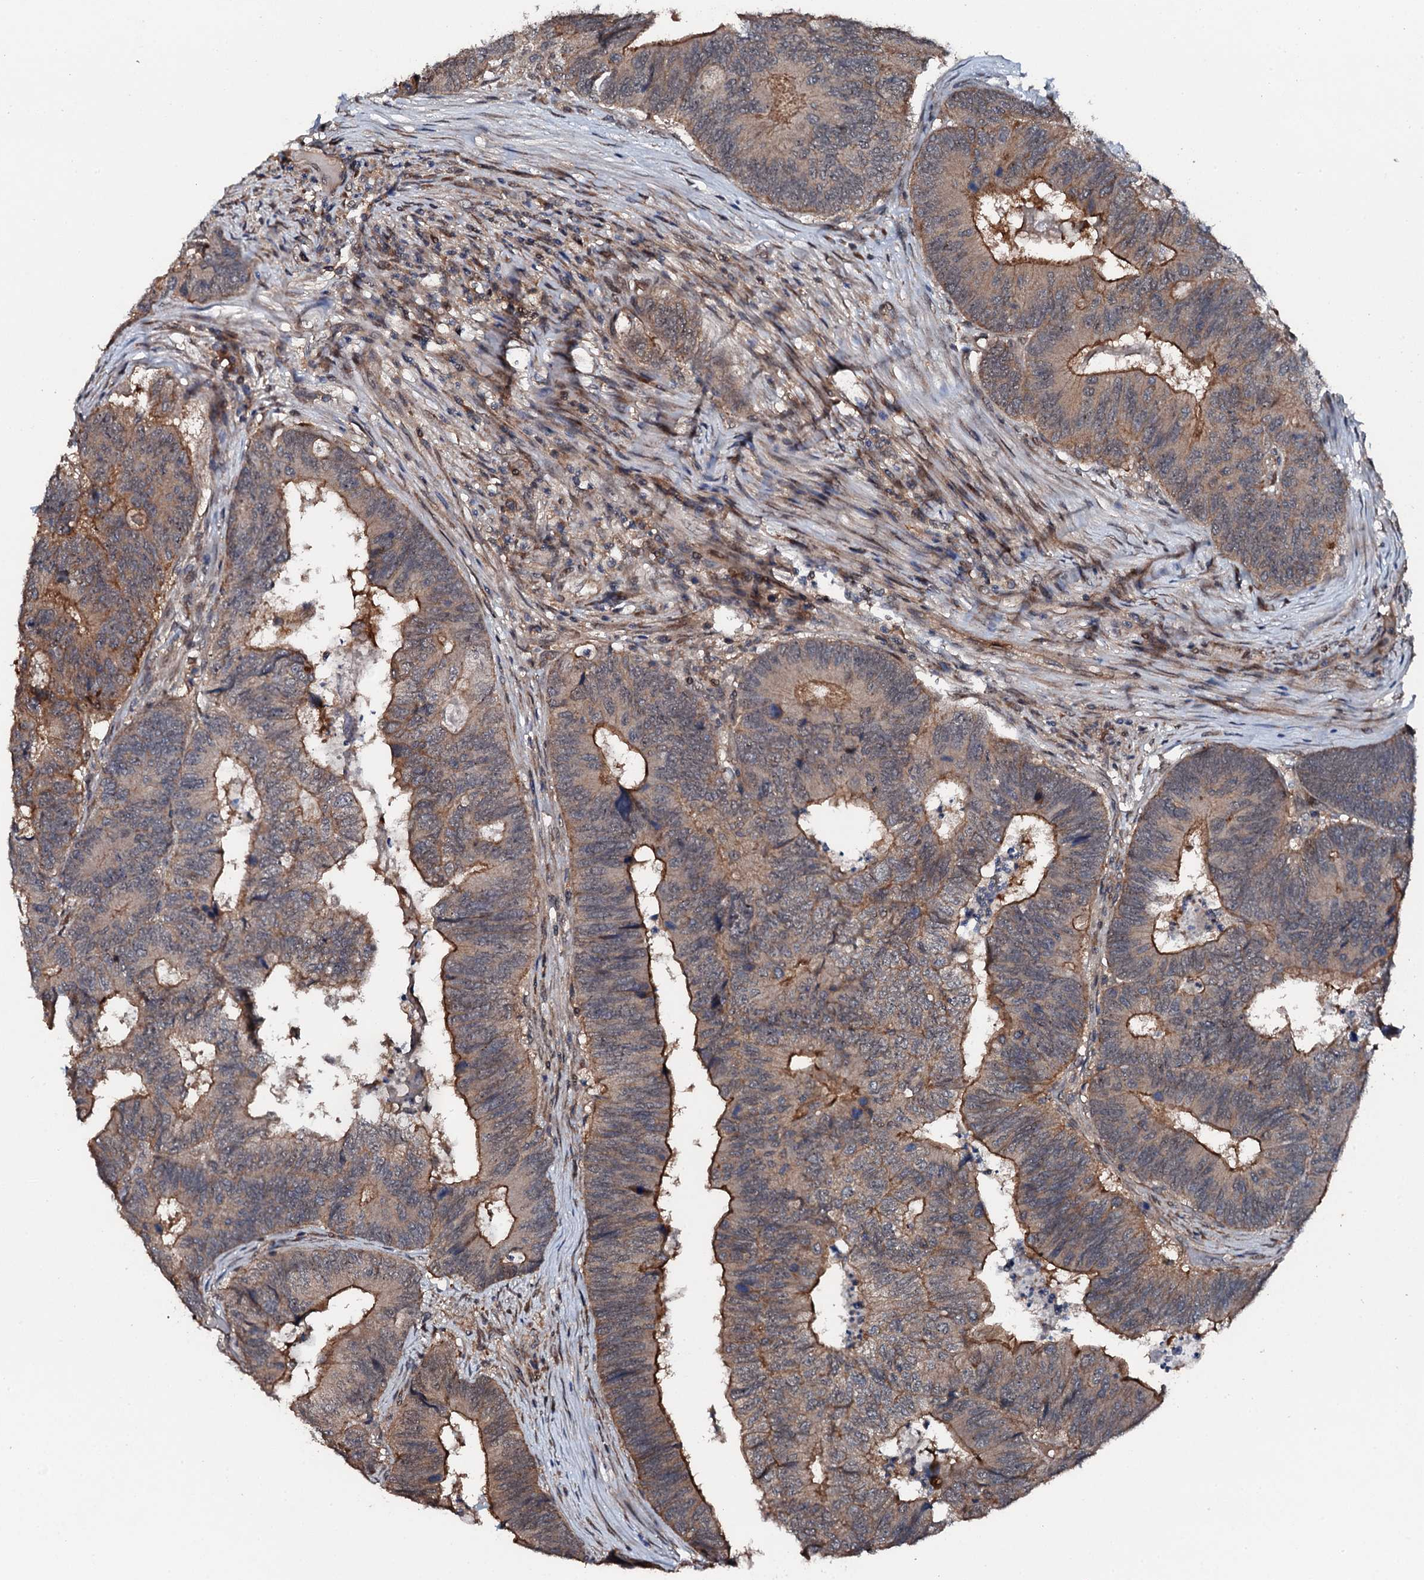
{"staining": {"intensity": "moderate", "quantity": ">75%", "location": "cytoplasmic/membranous"}, "tissue": "colorectal cancer", "cell_type": "Tumor cells", "image_type": "cancer", "snomed": [{"axis": "morphology", "description": "Adenocarcinoma, NOS"}, {"axis": "topography", "description": "Colon"}], "caption": "A medium amount of moderate cytoplasmic/membranous positivity is seen in approximately >75% of tumor cells in colorectal cancer (adenocarcinoma) tissue.", "gene": "FLYWCH1", "patient": {"sex": "female", "age": 67}}